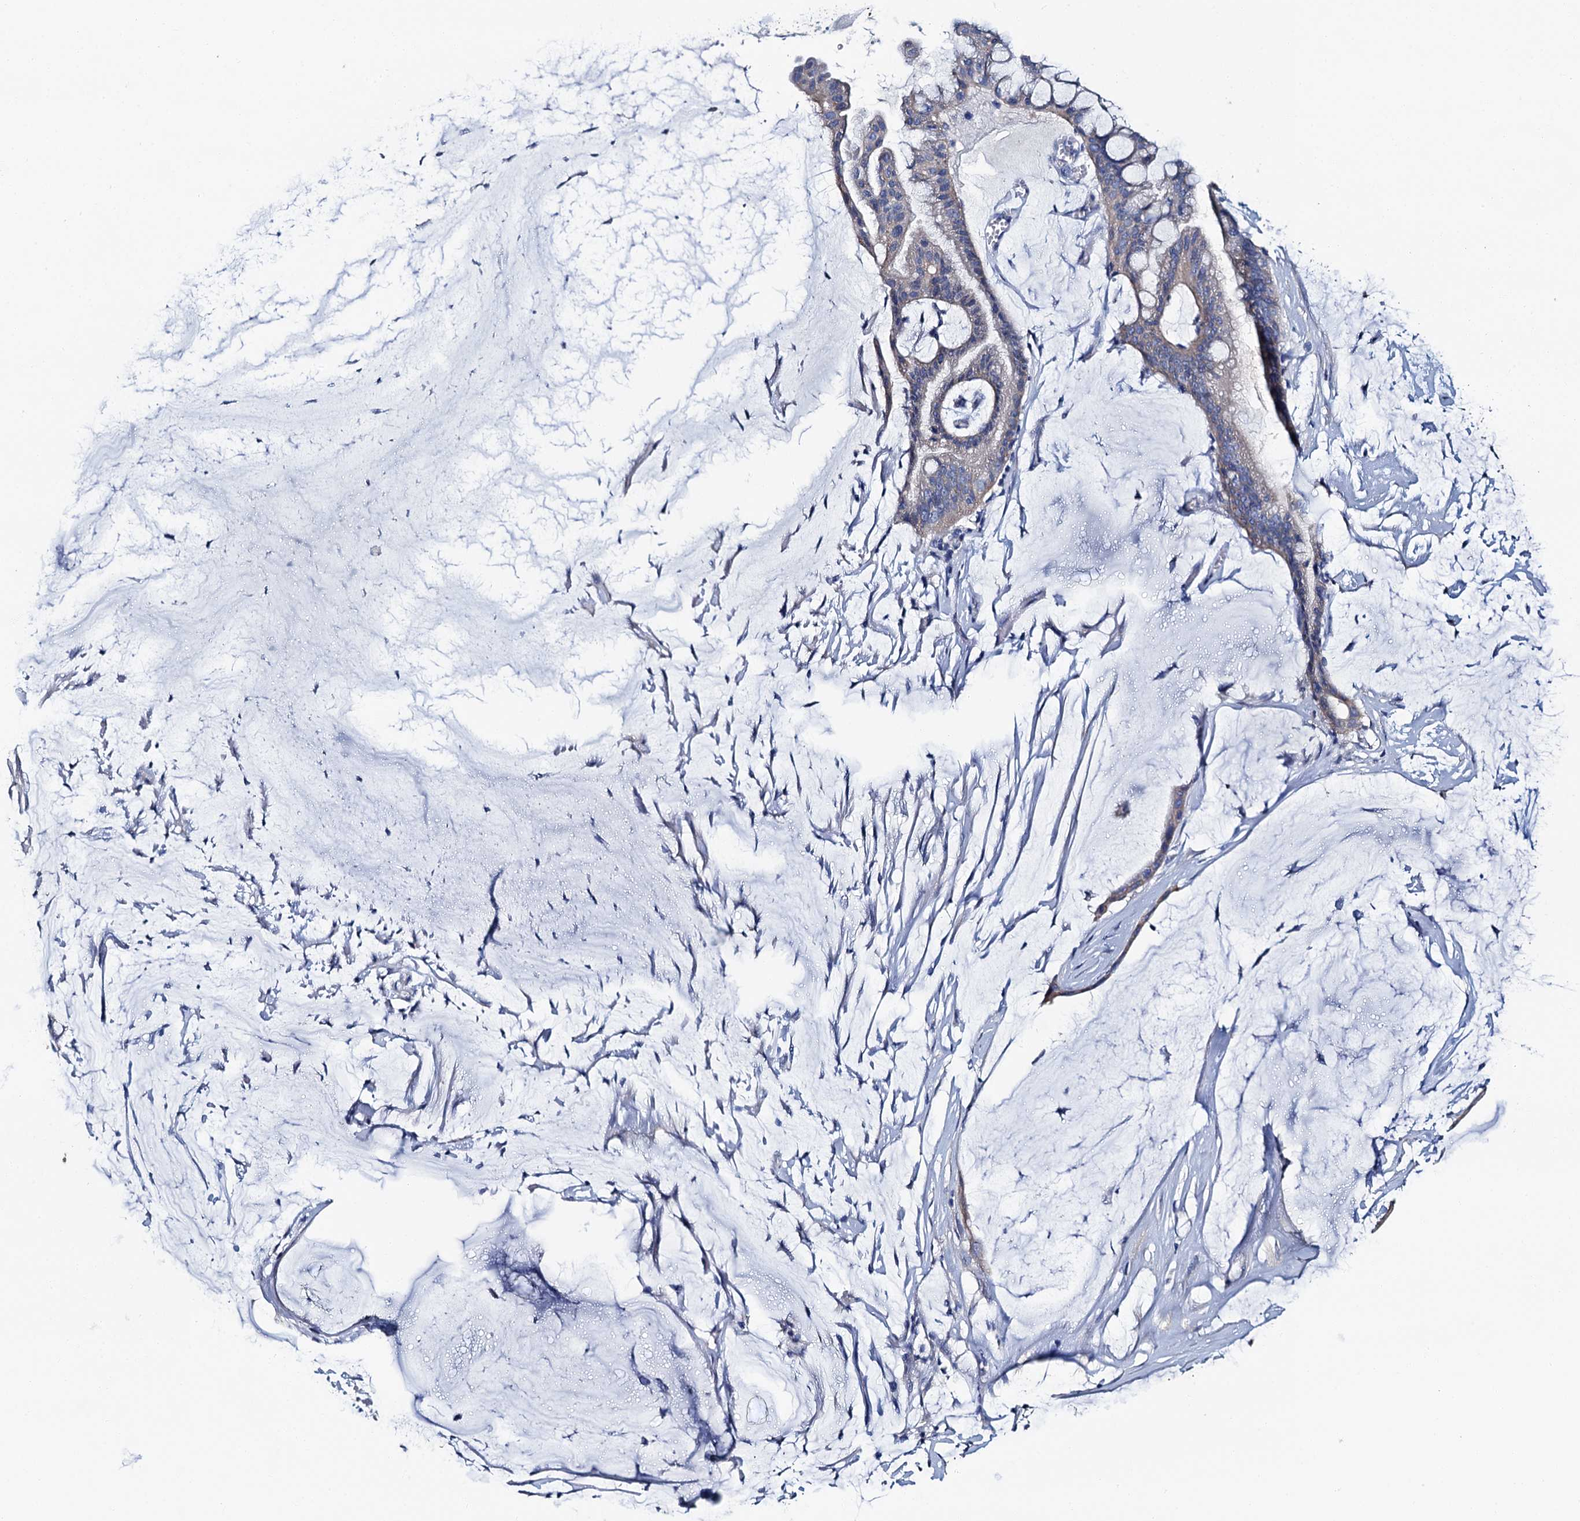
{"staining": {"intensity": "negative", "quantity": "none", "location": "none"}, "tissue": "ovarian cancer", "cell_type": "Tumor cells", "image_type": "cancer", "snomed": [{"axis": "morphology", "description": "Cystadenocarcinoma, mucinous, NOS"}, {"axis": "topography", "description": "Ovary"}], "caption": "A photomicrograph of human ovarian cancer (mucinous cystadenocarcinoma) is negative for staining in tumor cells.", "gene": "SNCB", "patient": {"sex": "female", "age": 73}}